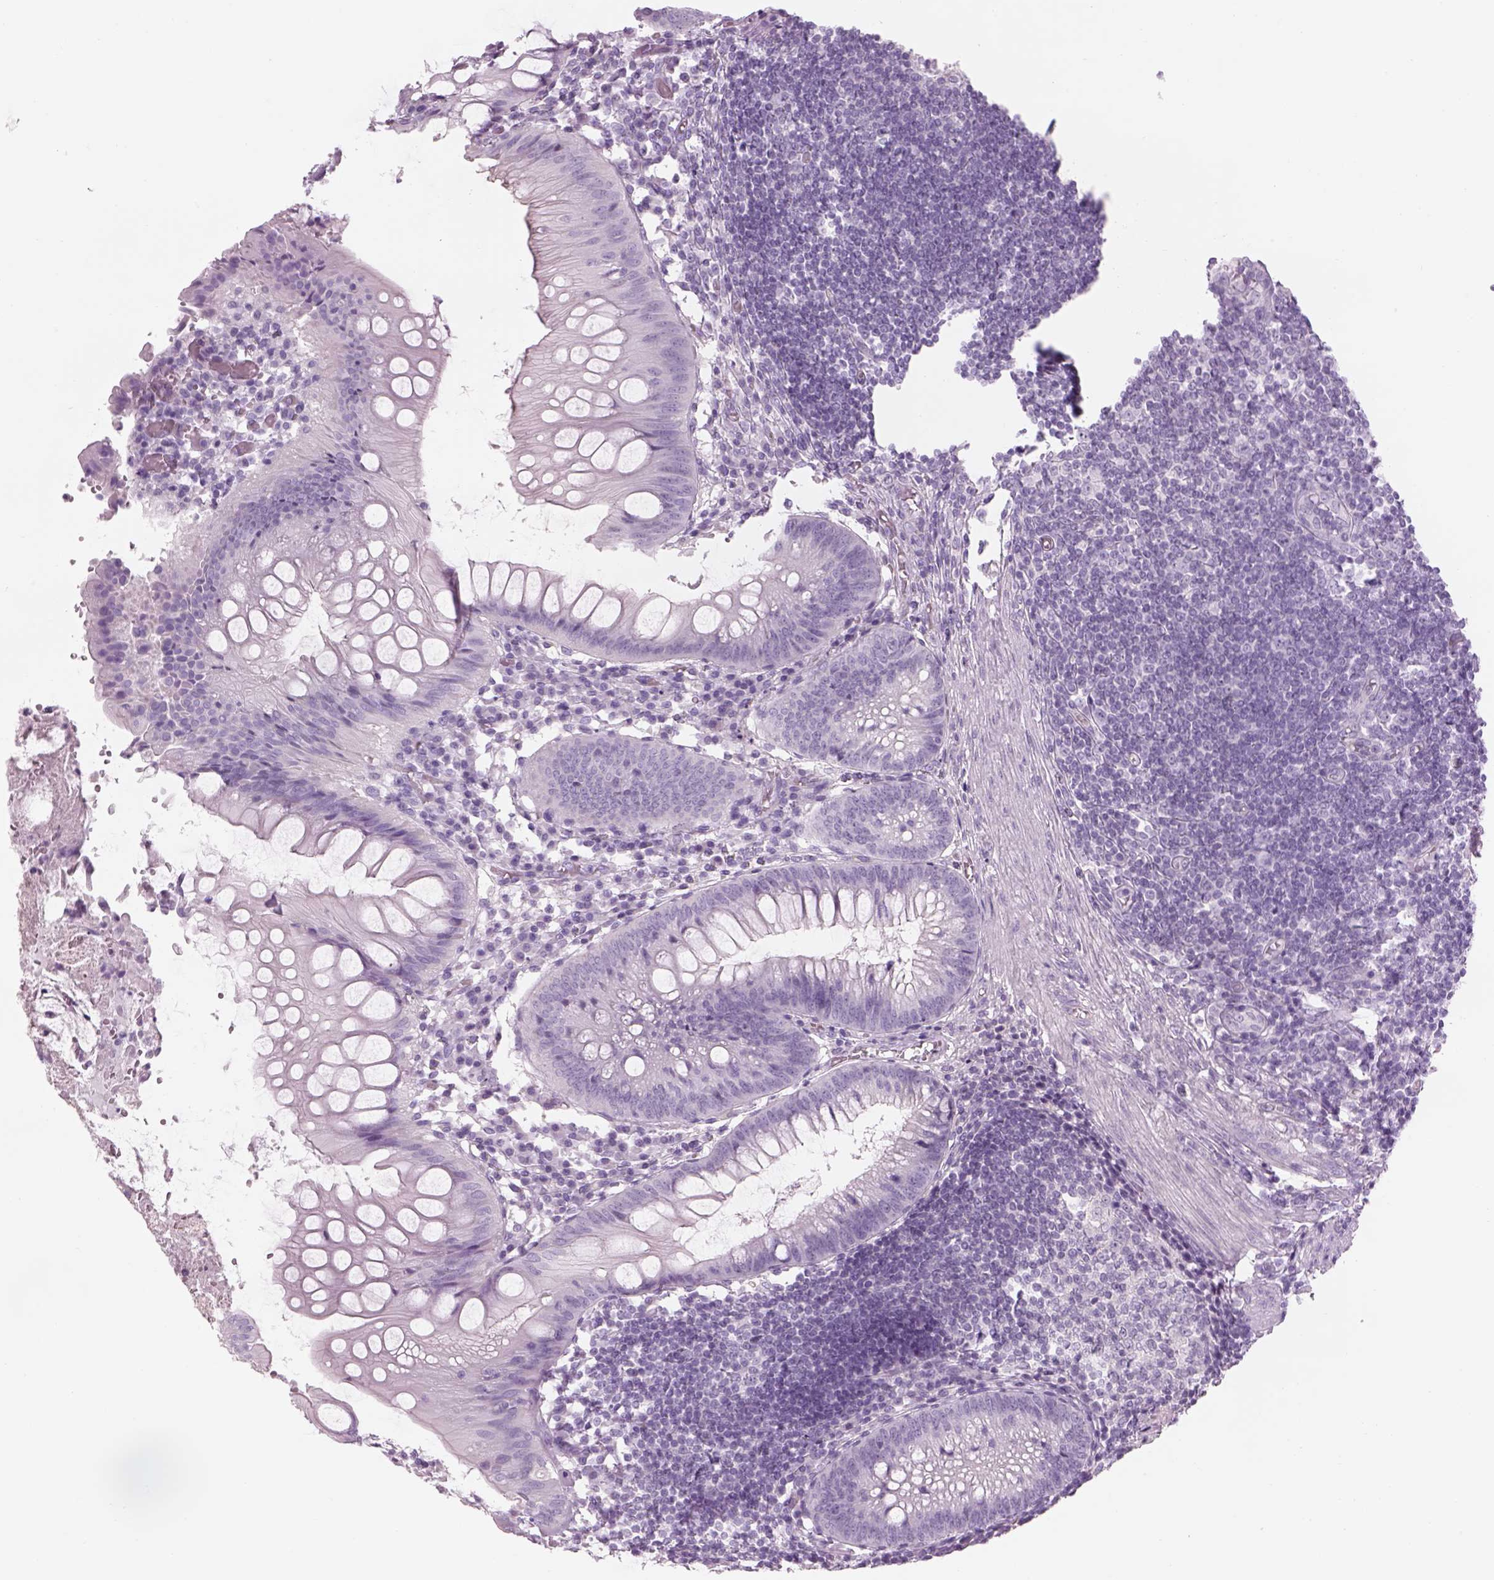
{"staining": {"intensity": "negative", "quantity": "none", "location": "none"}, "tissue": "appendix", "cell_type": "Glandular cells", "image_type": "normal", "snomed": [{"axis": "morphology", "description": "Normal tissue, NOS"}, {"axis": "morphology", "description": "Inflammation, NOS"}, {"axis": "topography", "description": "Appendix"}], "caption": "Appendix stained for a protein using IHC displays no expression glandular cells.", "gene": "GAS2L2", "patient": {"sex": "male", "age": 16}}